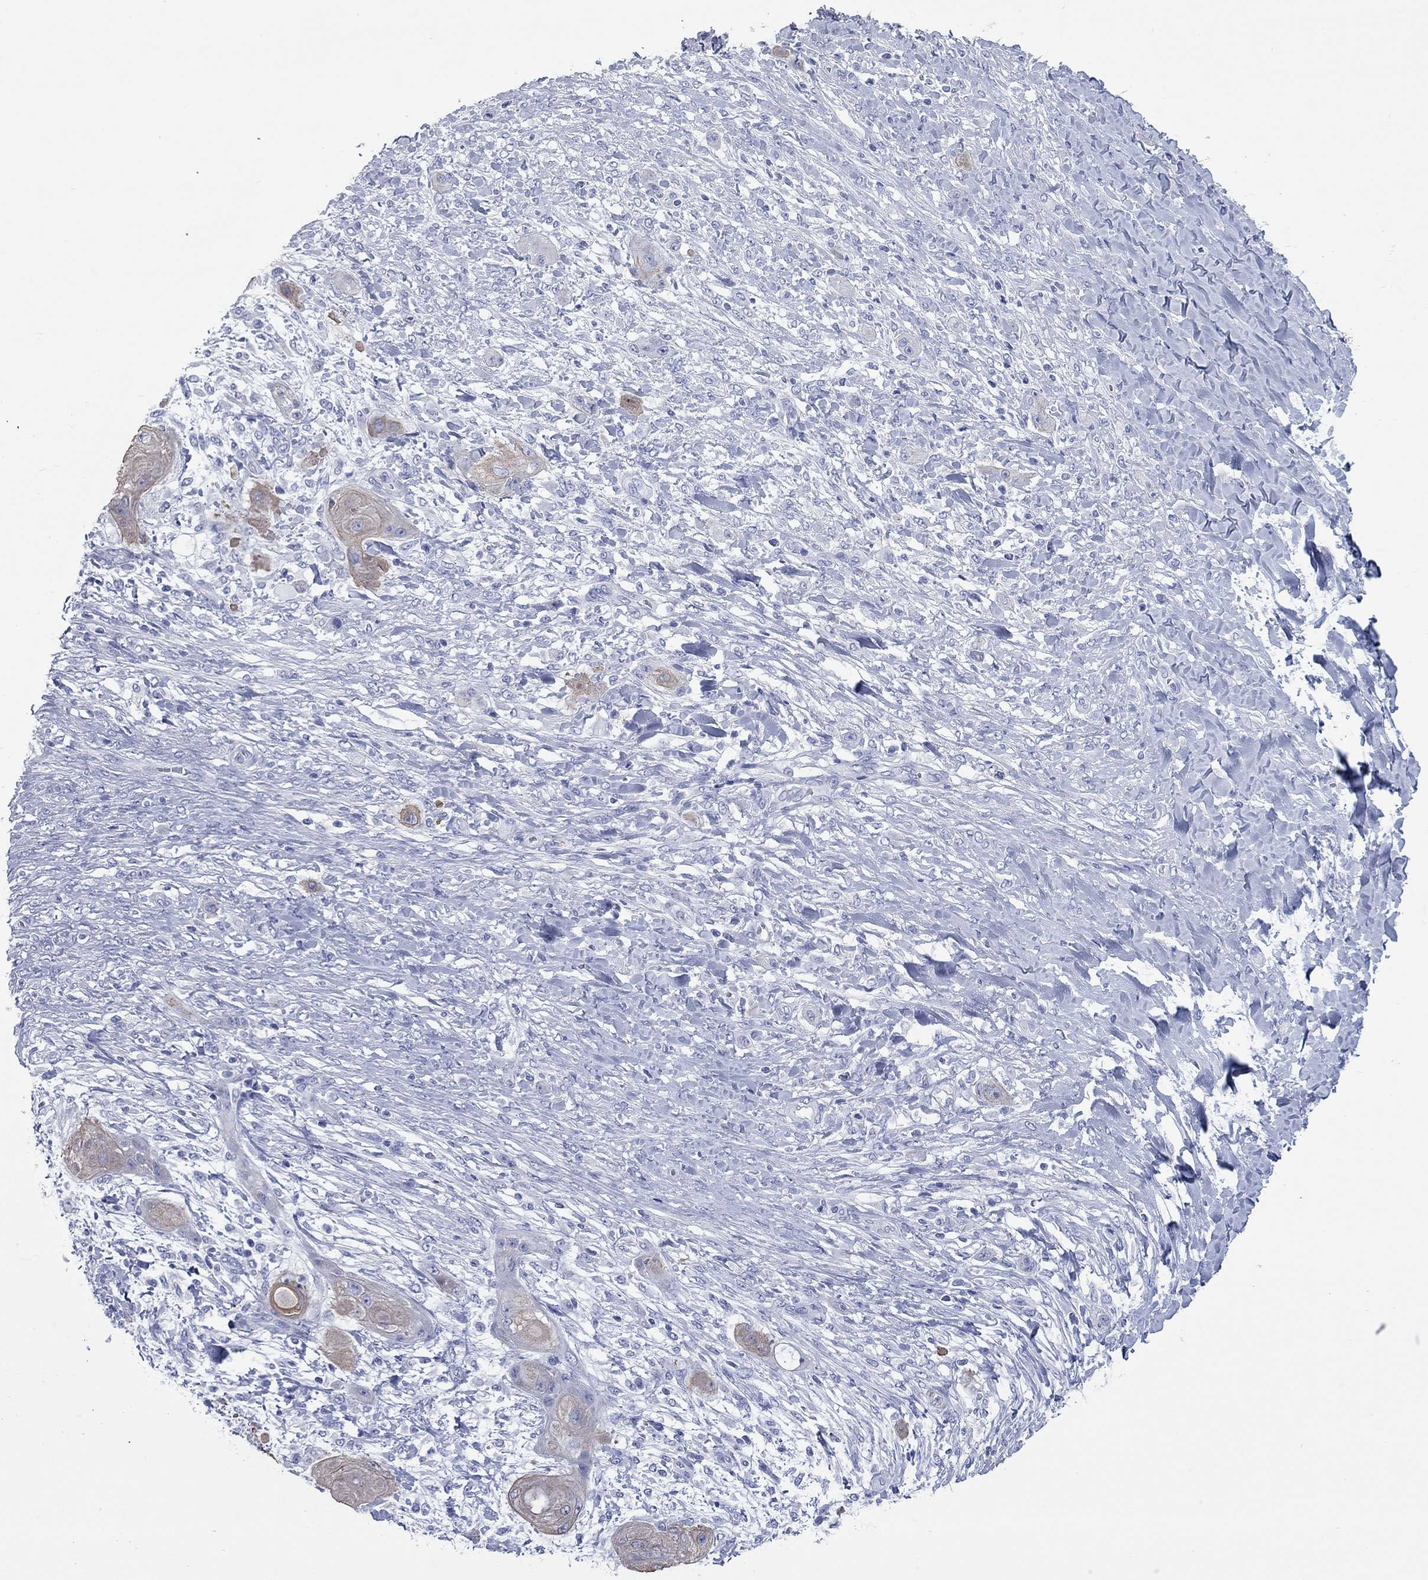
{"staining": {"intensity": "weak", "quantity": ">75%", "location": "cytoplasmic/membranous"}, "tissue": "skin cancer", "cell_type": "Tumor cells", "image_type": "cancer", "snomed": [{"axis": "morphology", "description": "Squamous cell carcinoma, NOS"}, {"axis": "topography", "description": "Skin"}], "caption": "Immunohistochemical staining of human skin cancer (squamous cell carcinoma) demonstrates weak cytoplasmic/membranous protein expression in about >75% of tumor cells.", "gene": "CCNA1", "patient": {"sex": "male", "age": 62}}